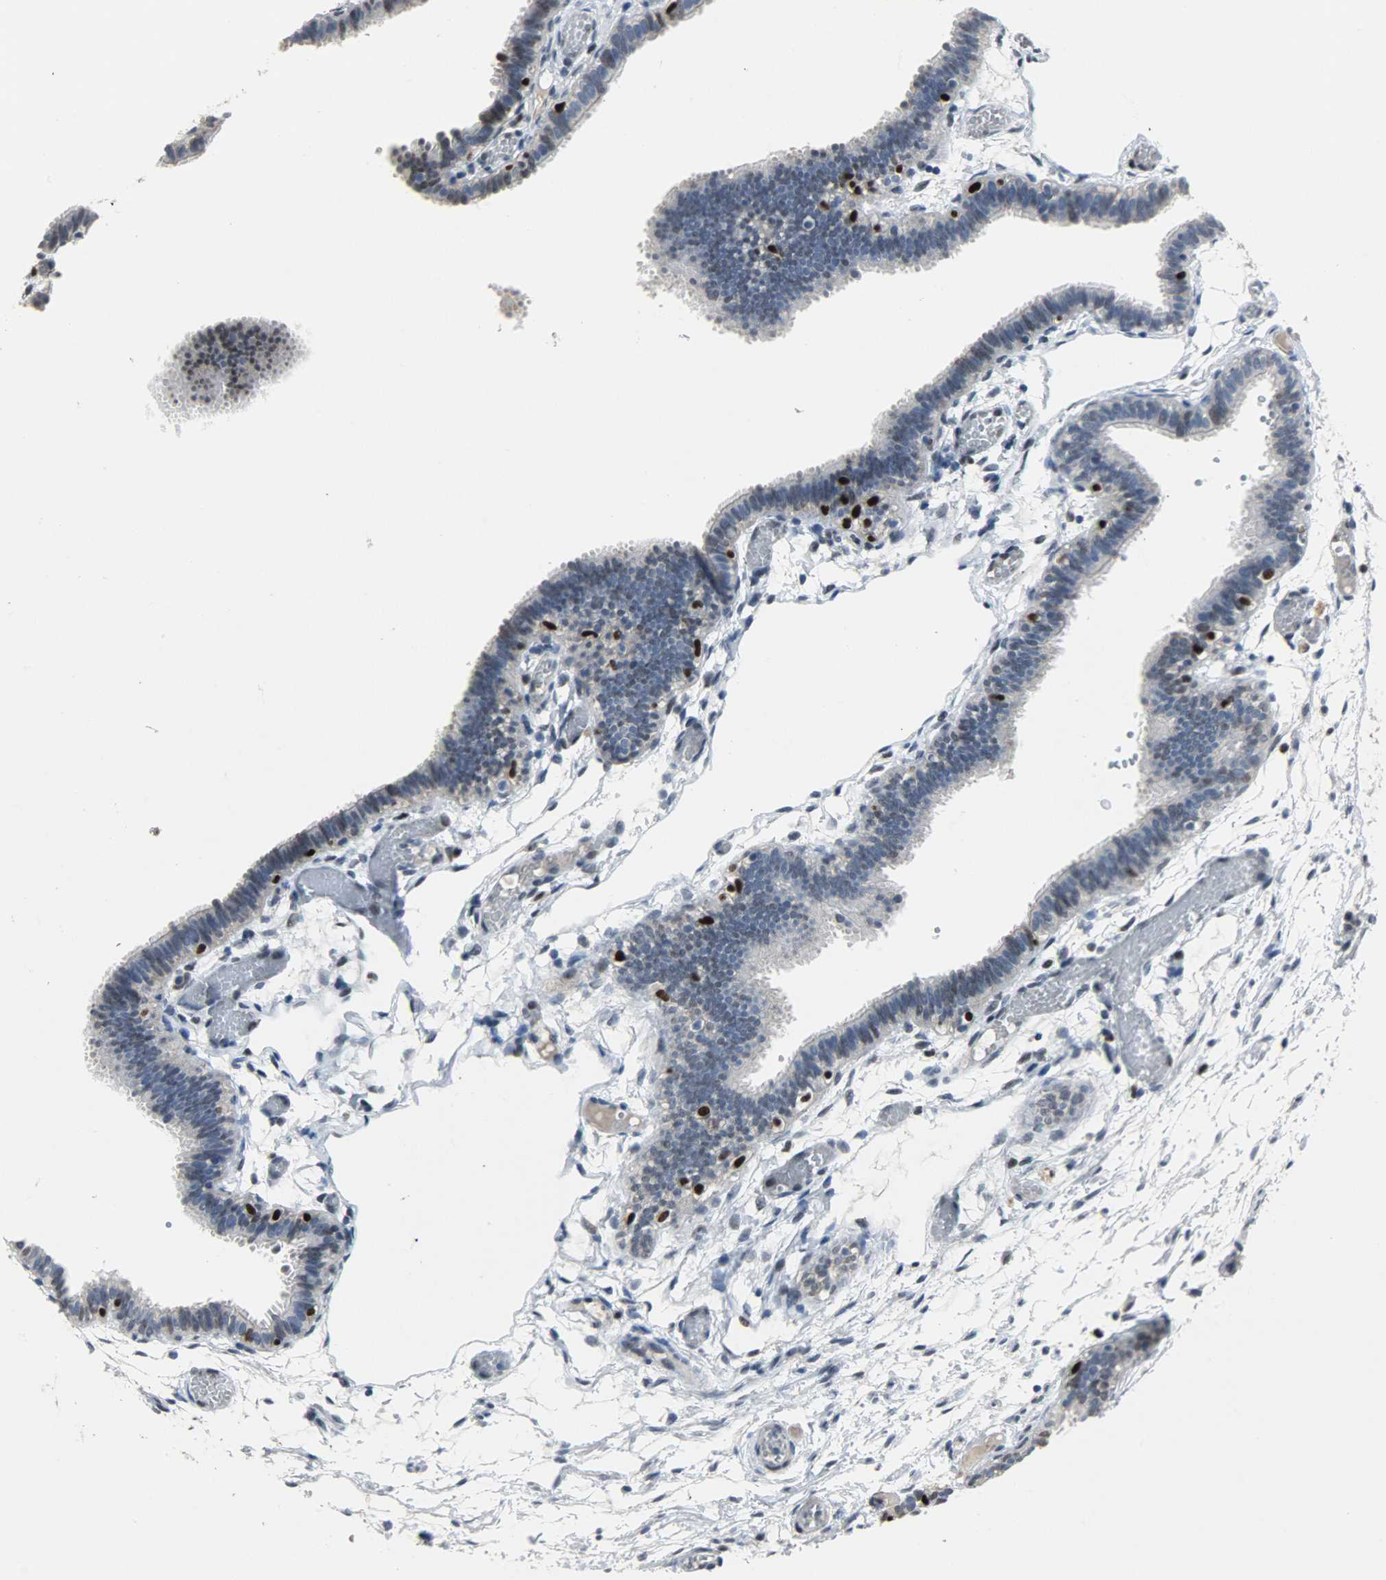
{"staining": {"intensity": "negative", "quantity": "none", "location": "none"}, "tissue": "fallopian tube", "cell_type": "Glandular cells", "image_type": "normal", "snomed": [{"axis": "morphology", "description": "Normal tissue, NOS"}, {"axis": "topography", "description": "Fallopian tube"}], "caption": "This is an IHC histopathology image of unremarkable fallopian tube. There is no expression in glandular cells.", "gene": "PPARG", "patient": {"sex": "female", "age": 29}}